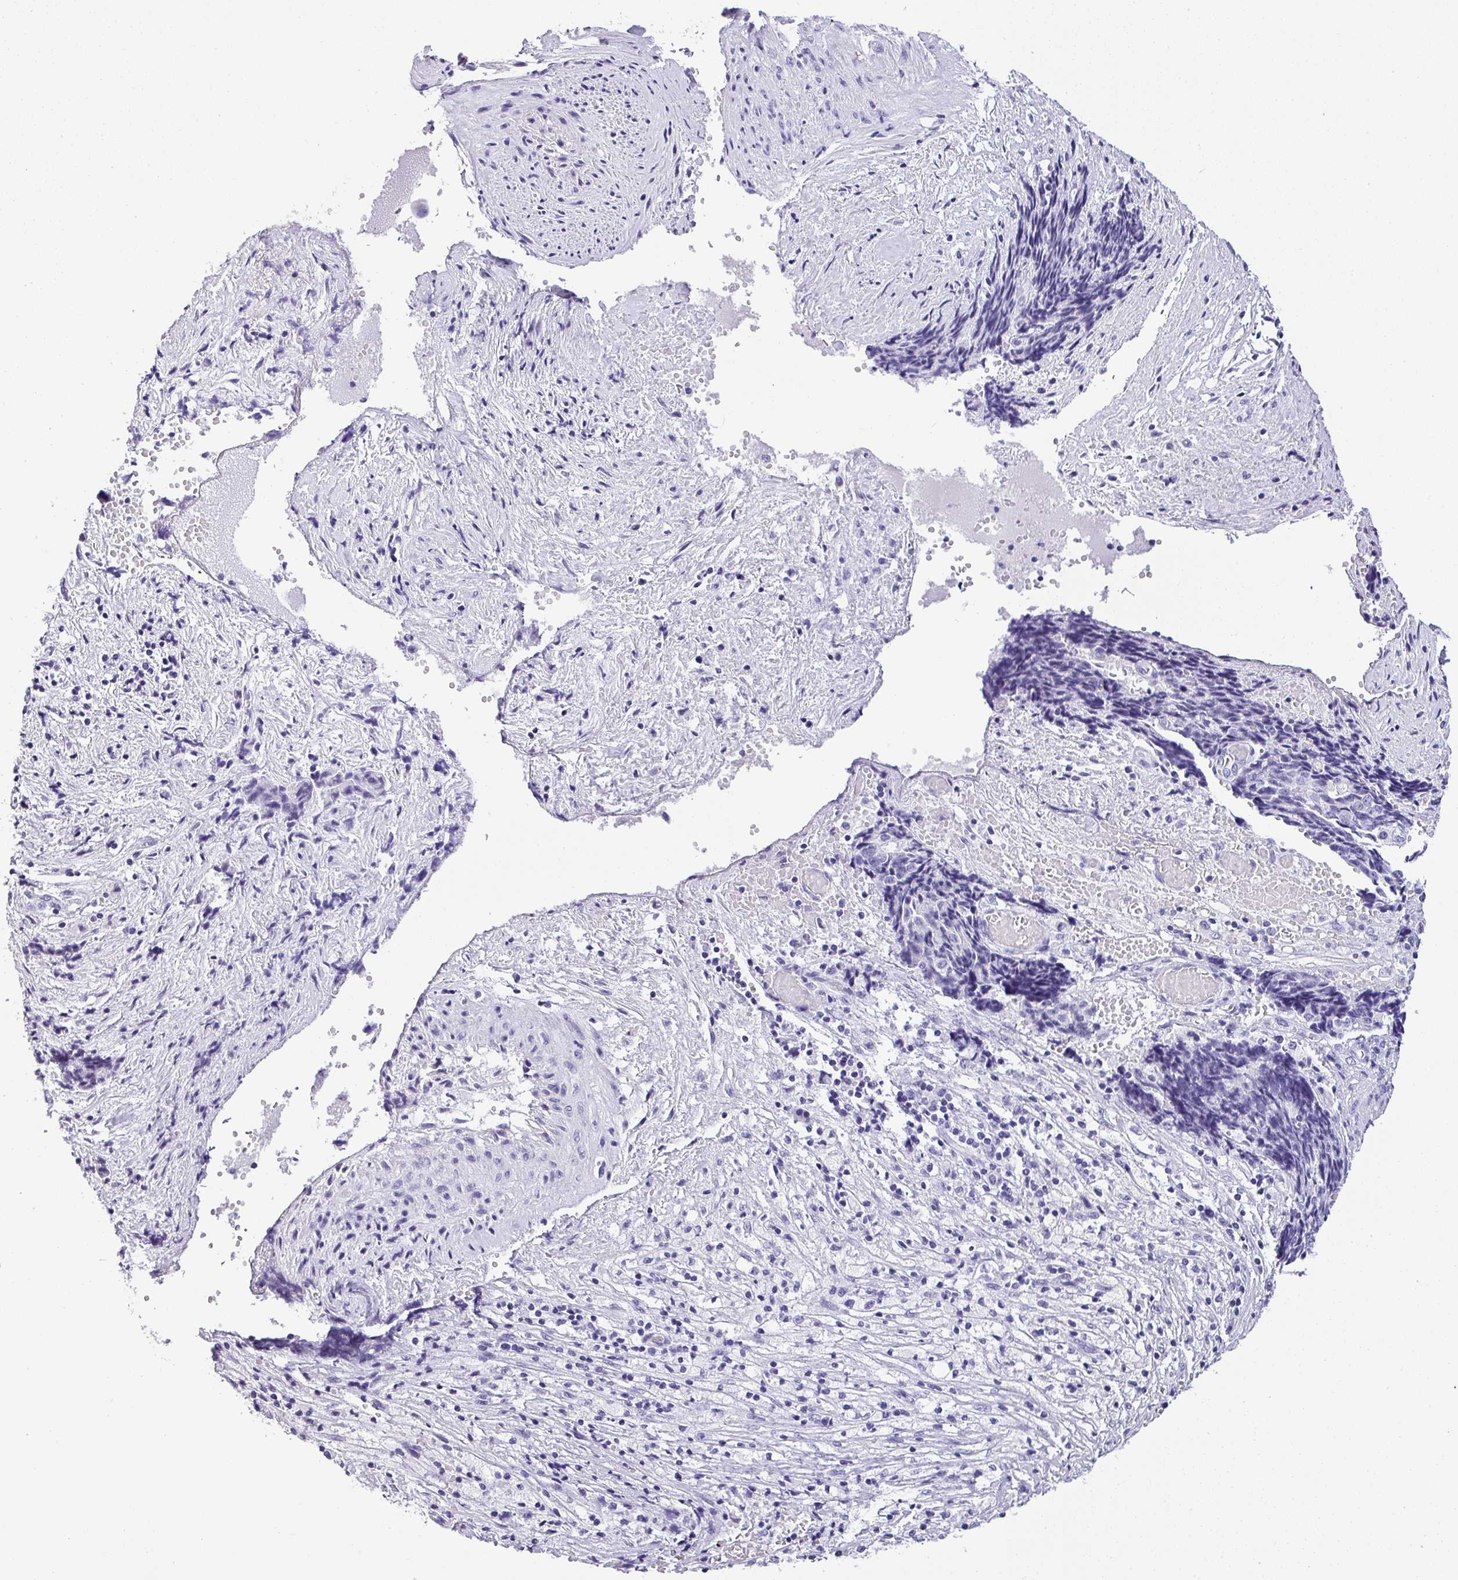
{"staining": {"intensity": "negative", "quantity": "none", "location": "none"}, "tissue": "ovarian cancer", "cell_type": "Tumor cells", "image_type": "cancer", "snomed": [{"axis": "morphology", "description": "Carcinoma, endometroid"}, {"axis": "topography", "description": "Ovary"}], "caption": "Tumor cells show no significant protein positivity in ovarian endometroid carcinoma.", "gene": "MUC21", "patient": {"sex": "female", "age": 42}}